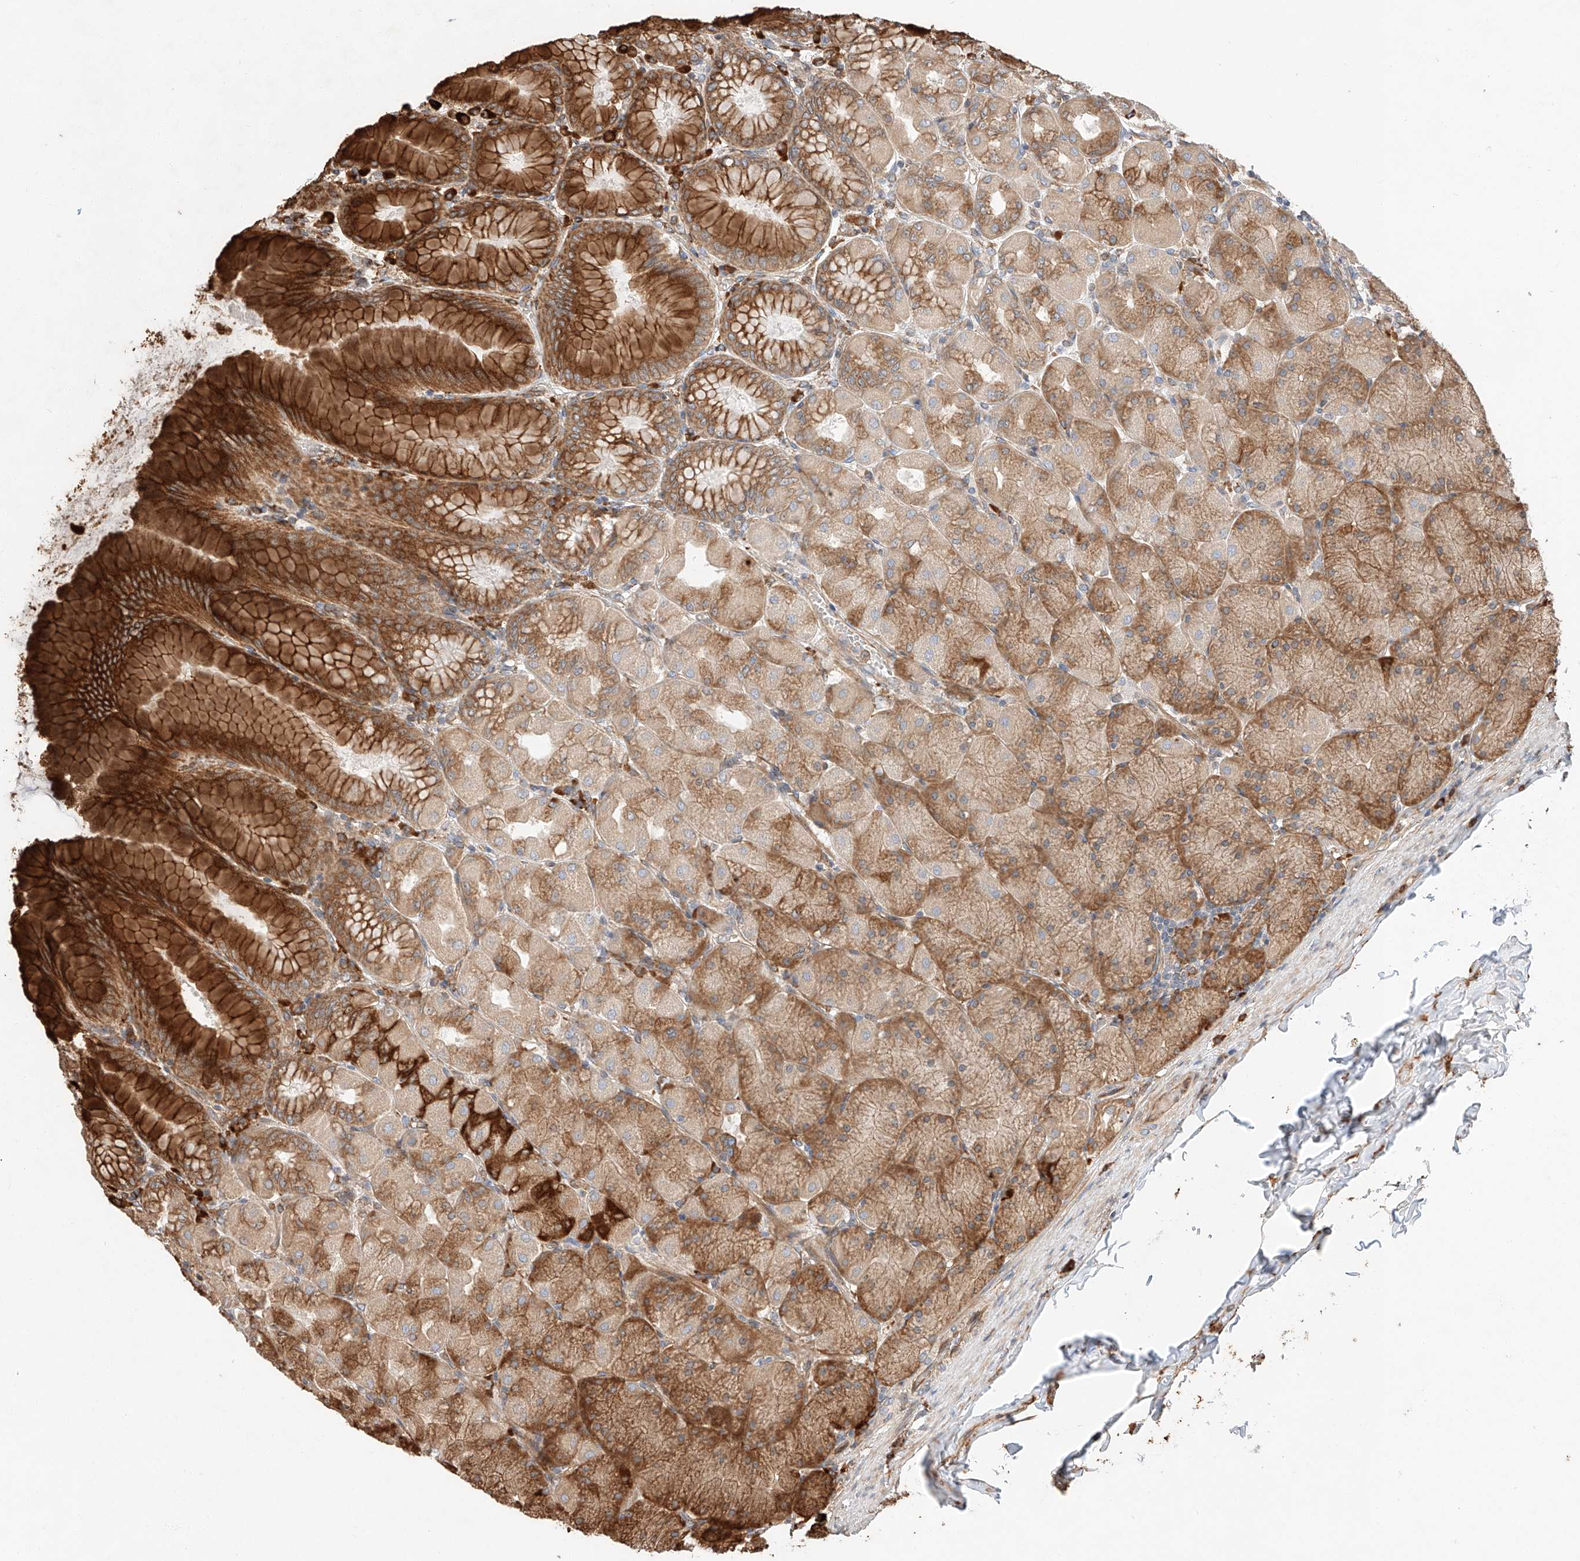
{"staining": {"intensity": "strong", "quantity": ">75%", "location": "cytoplasmic/membranous"}, "tissue": "stomach", "cell_type": "Glandular cells", "image_type": "normal", "snomed": [{"axis": "morphology", "description": "Normal tissue, NOS"}, {"axis": "topography", "description": "Stomach, upper"}], "caption": "Glandular cells demonstrate high levels of strong cytoplasmic/membranous expression in approximately >75% of cells in normal stomach.", "gene": "ZNF84", "patient": {"sex": "female", "age": 56}}